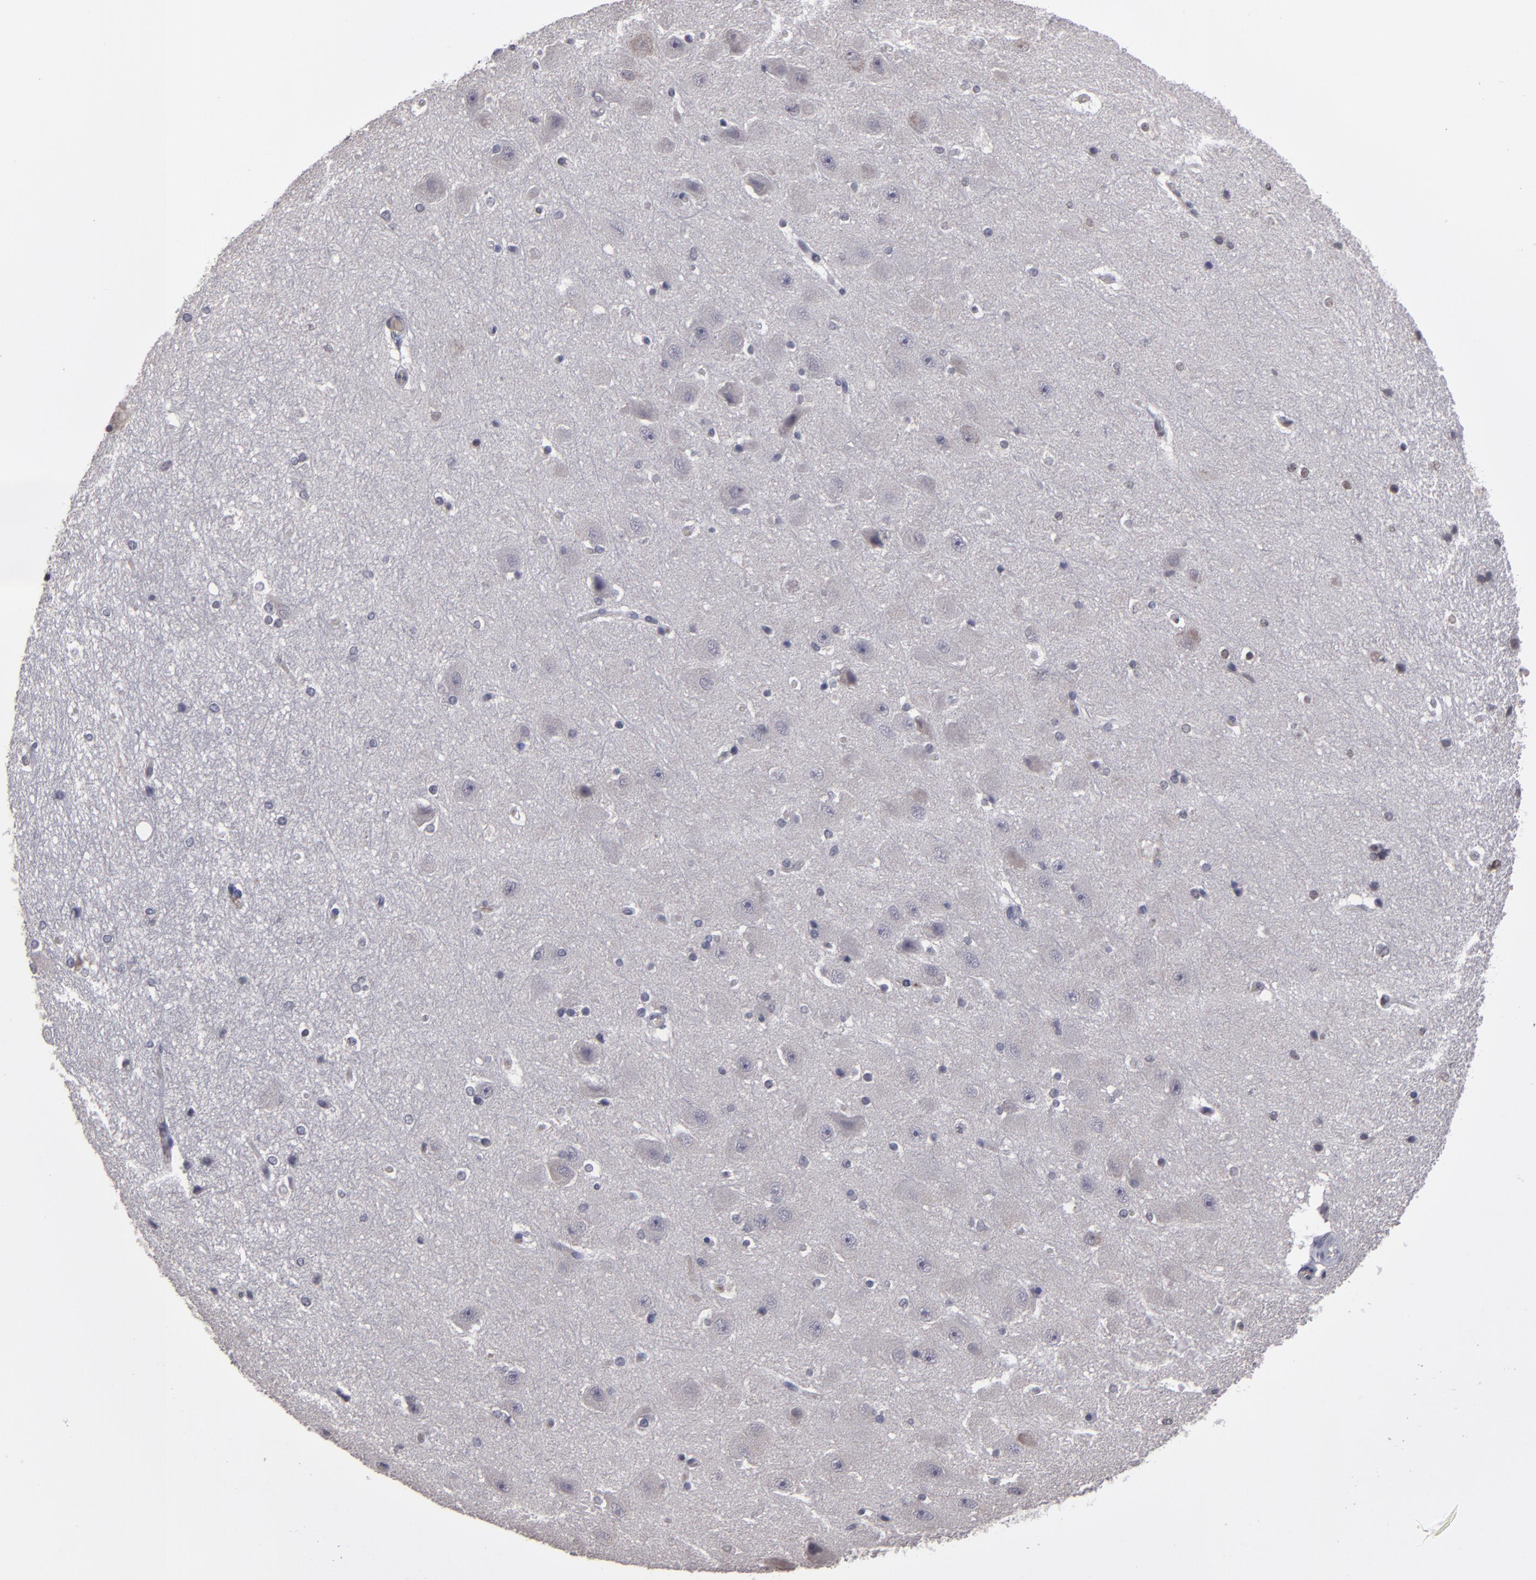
{"staining": {"intensity": "negative", "quantity": "none", "location": "none"}, "tissue": "hippocampus", "cell_type": "Glial cells", "image_type": "normal", "snomed": [{"axis": "morphology", "description": "Normal tissue, NOS"}, {"axis": "topography", "description": "Hippocampus"}], "caption": "Immunohistochemistry (IHC) of benign human hippocampus displays no expression in glial cells. (DAB (3,3'-diaminobenzidine) IHC visualized using brightfield microscopy, high magnification).", "gene": "ITIH4", "patient": {"sex": "female", "age": 19}}